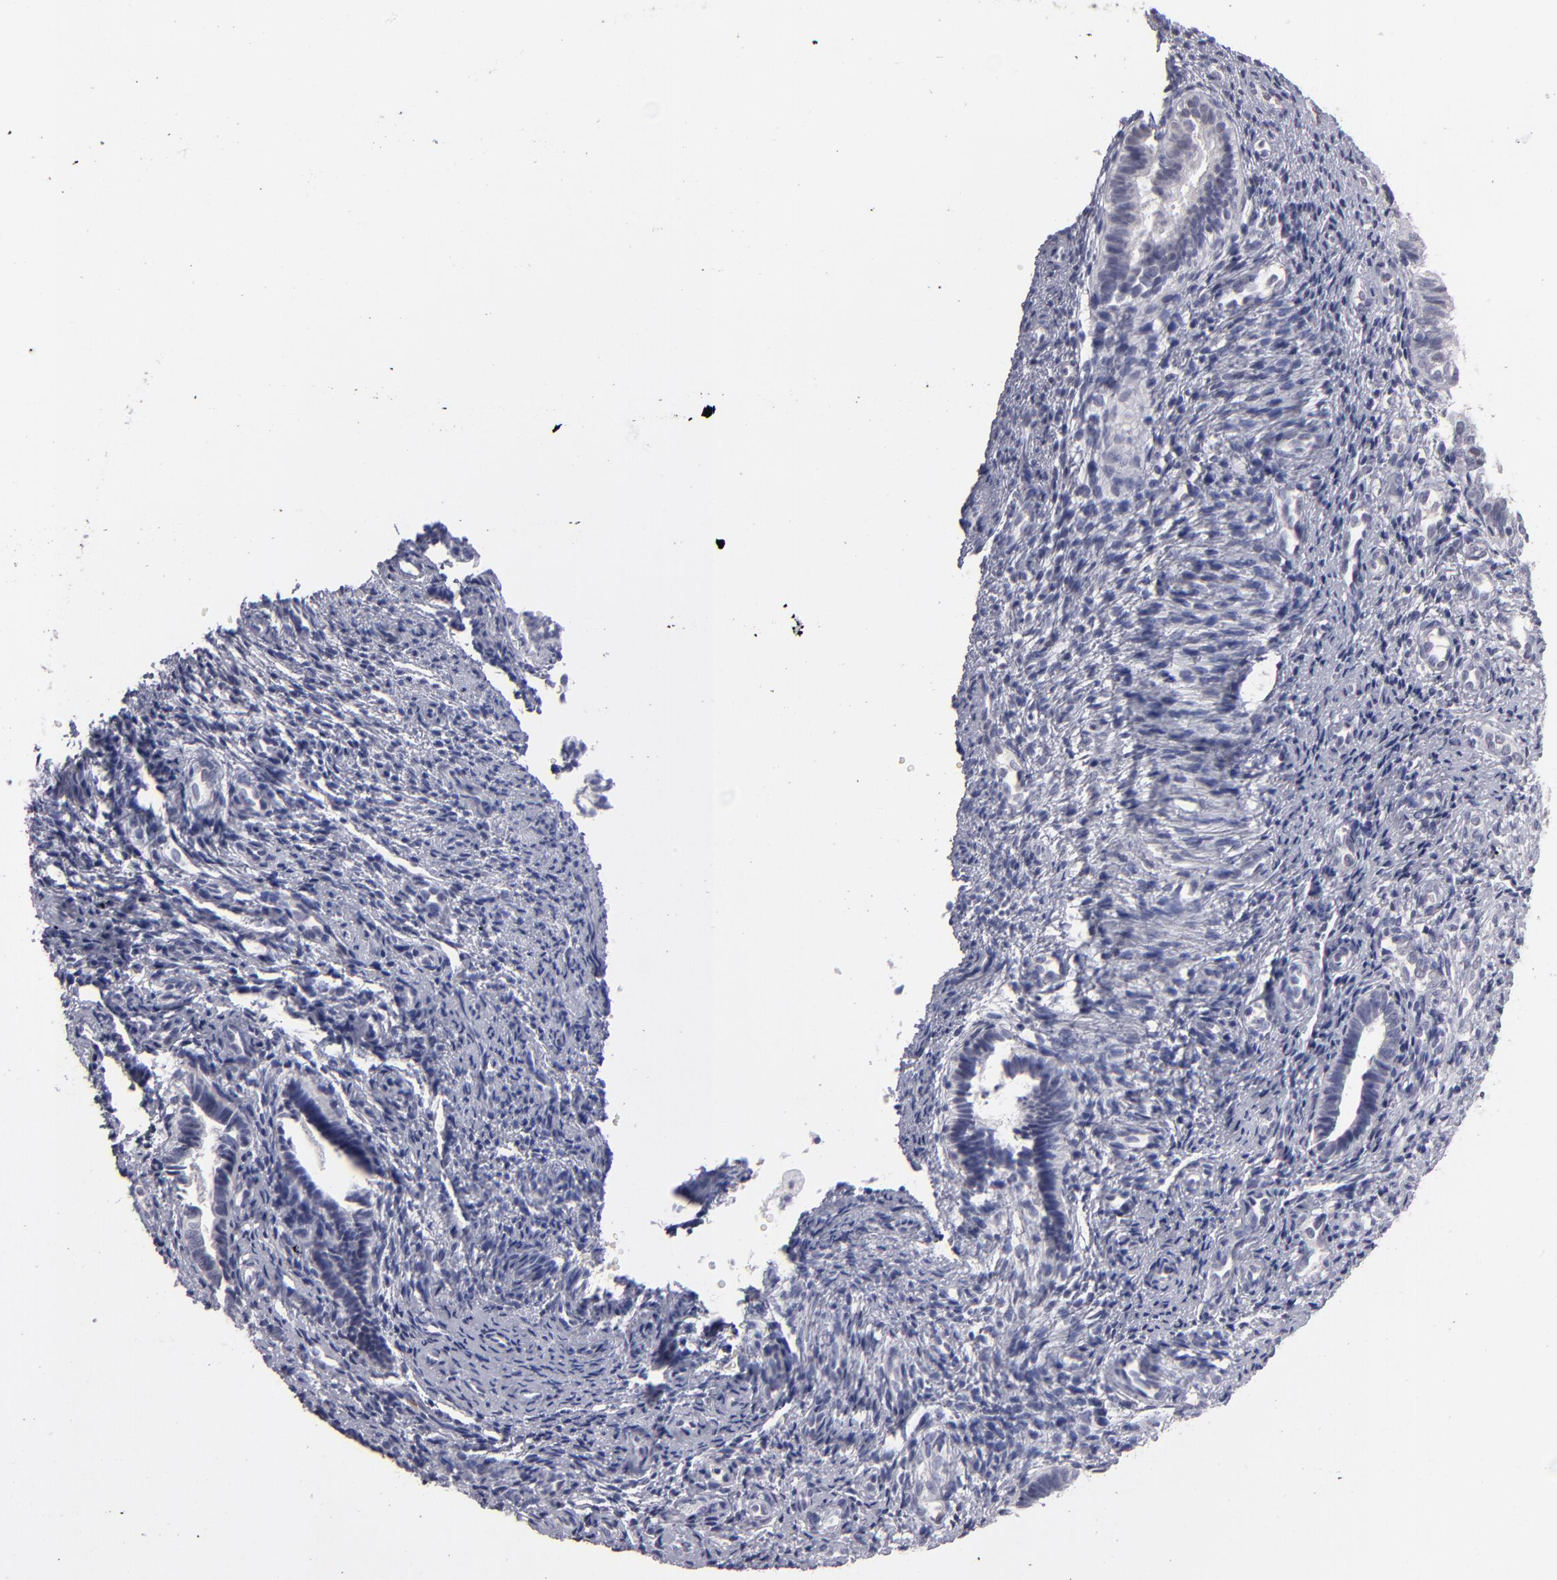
{"staining": {"intensity": "negative", "quantity": "none", "location": "none"}, "tissue": "endometrium", "cell_type": "Cells in endometrial stroma", "image_type": "normal", "snomed": [{"axis": "morphology", "description": "Normal tissue, NOS"}, {"axis": "topography", "description": "Endometrium"}], "caption": "An image of endometrium stained for a protein shows no brown staining in cells in endometrial stroma. (DAB immunohistochemistry, high magnification).", "gene": "MGAM", "patient": {"sex": "female", "age": 27}}